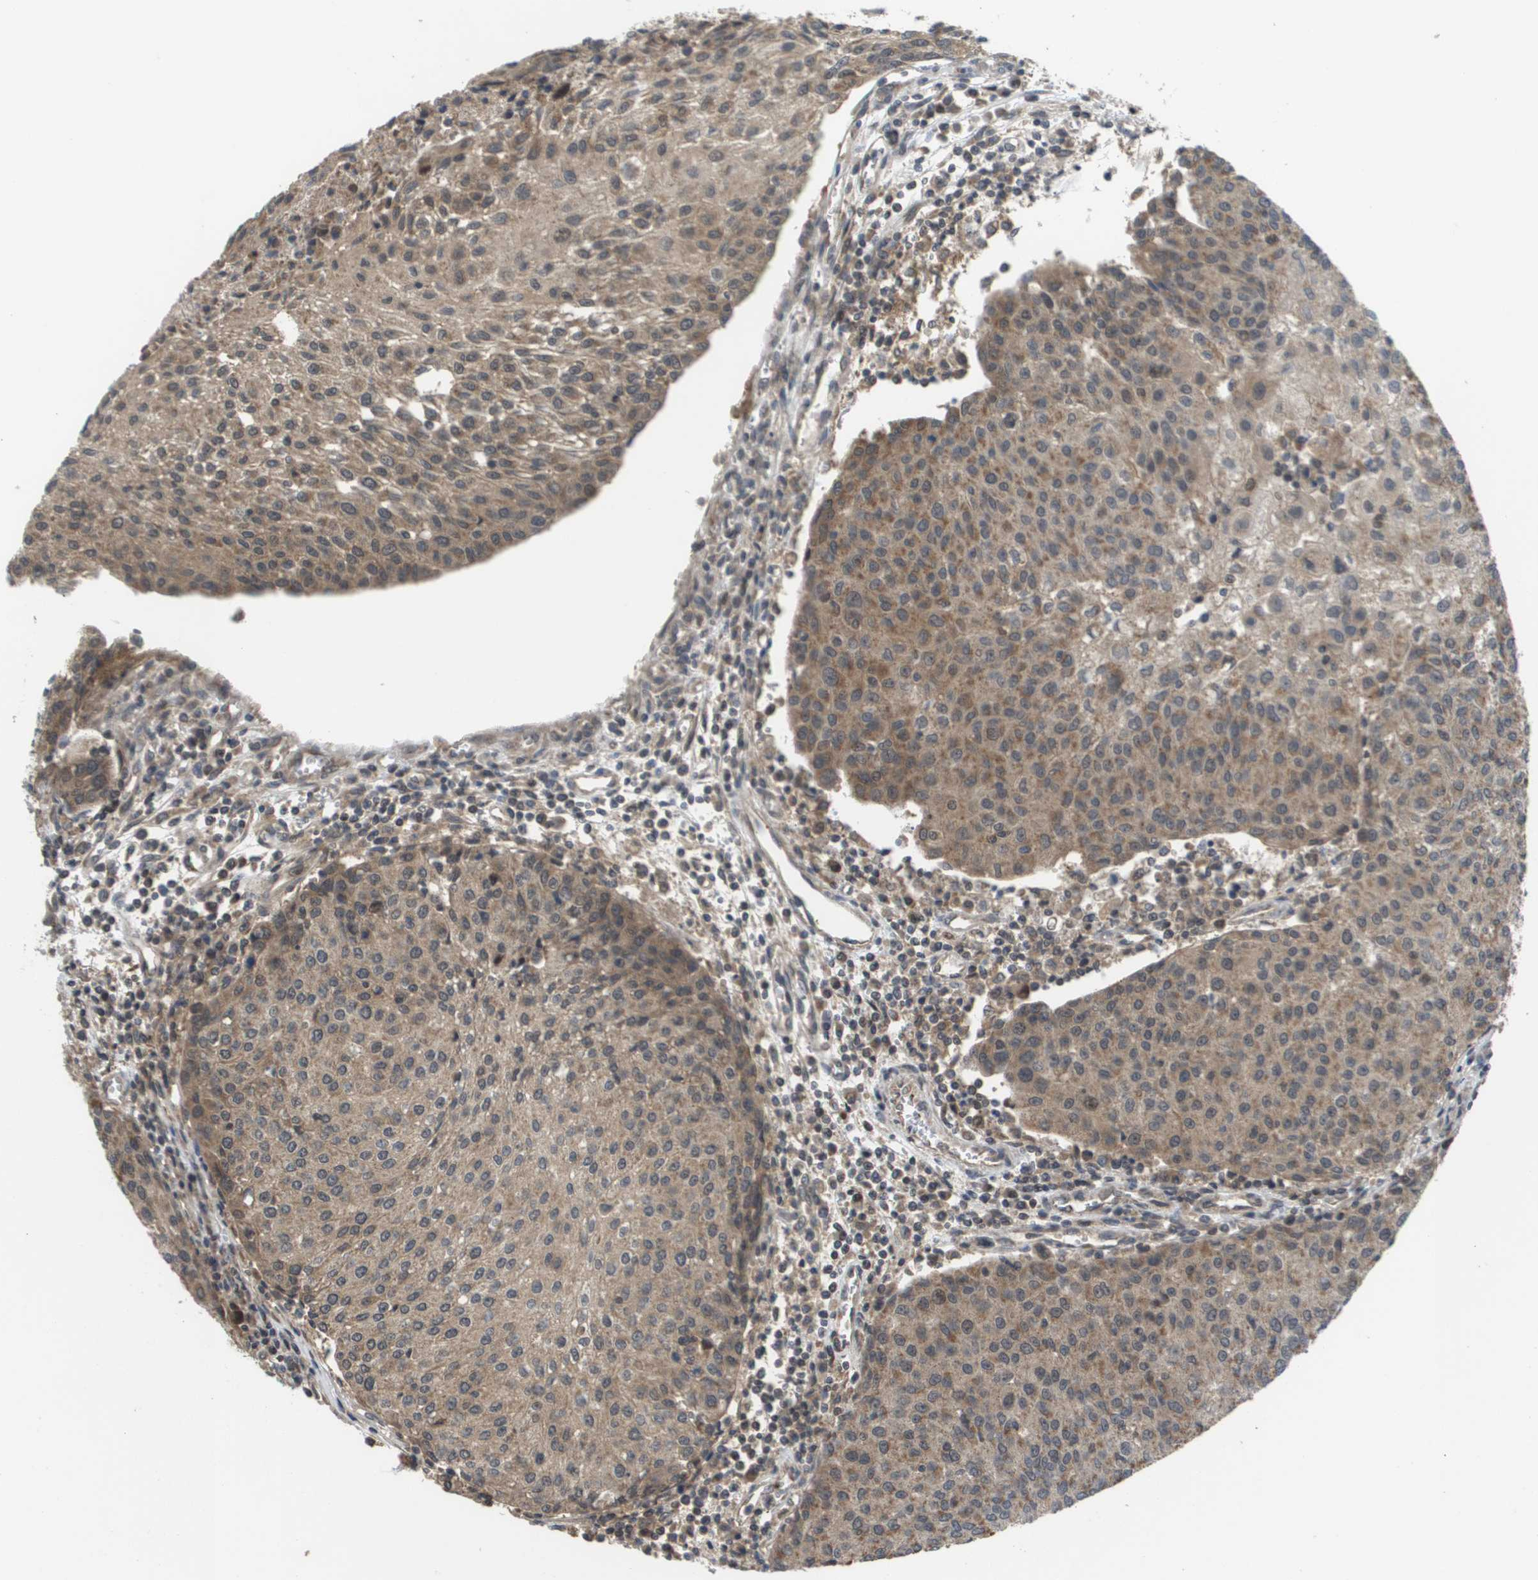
{"staining": {"intensity": "weak", "quantity": ">75%", "location": "cytoplasmic/membranous"}, "tissue": "urothelial cancer", "cell_type": "Tumor cells", "image_type": "cancer", "snomed": [{"axis": "morphology", "description": "Urothelial carcinoma, High grade"}, {"axis": "topography", "description": "Urinary bladder"}], "caption": "Protein analysis of urothelial cancer tissue reveals weak cytoplasmic/membranous expression in approximately >75% of tumor cells.", "gene": "RBM38", "patient": {"sex": "female", "age": 85}}